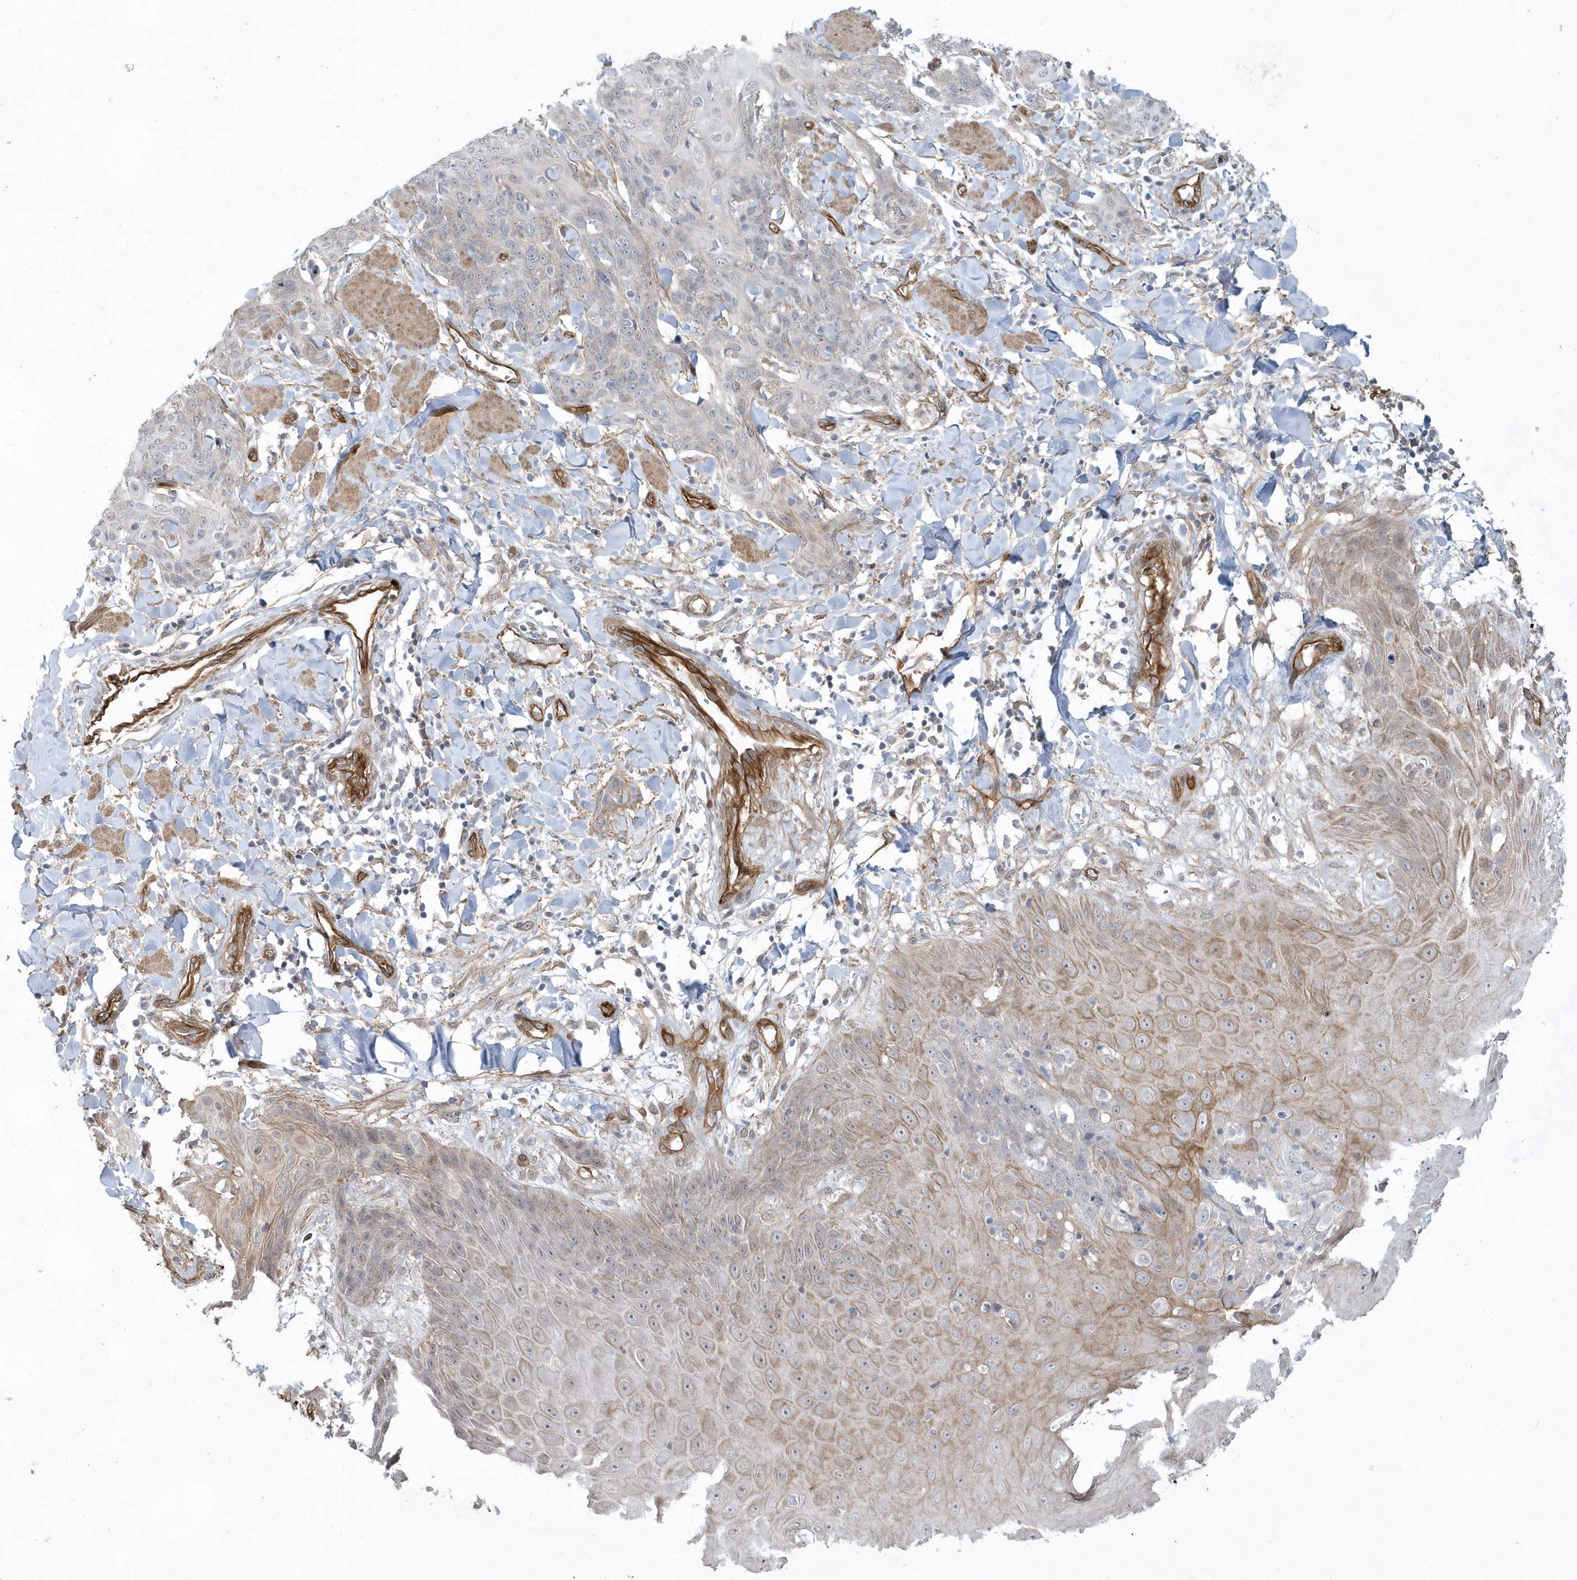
{"staining": {"intensity": "negative", "quantity": "none", "location": "none"}, "tissue": "skin cancer", "cell_type": "Tumor cells", "image_type": "cancer", "snomed": [{"axis": "morphology", "description": "Squamous cell carcinoma, NOS"}, {"axis": "topography", "description": "Skin"}, {"axis": "topography", "description": "Vulva"}], "caption": "Tumor cells are negative for brown protein staining in skin cancer (squamous cell carcinoma).", "gene": "RAI14", "patient": {"sex": "female", "age": 85}}